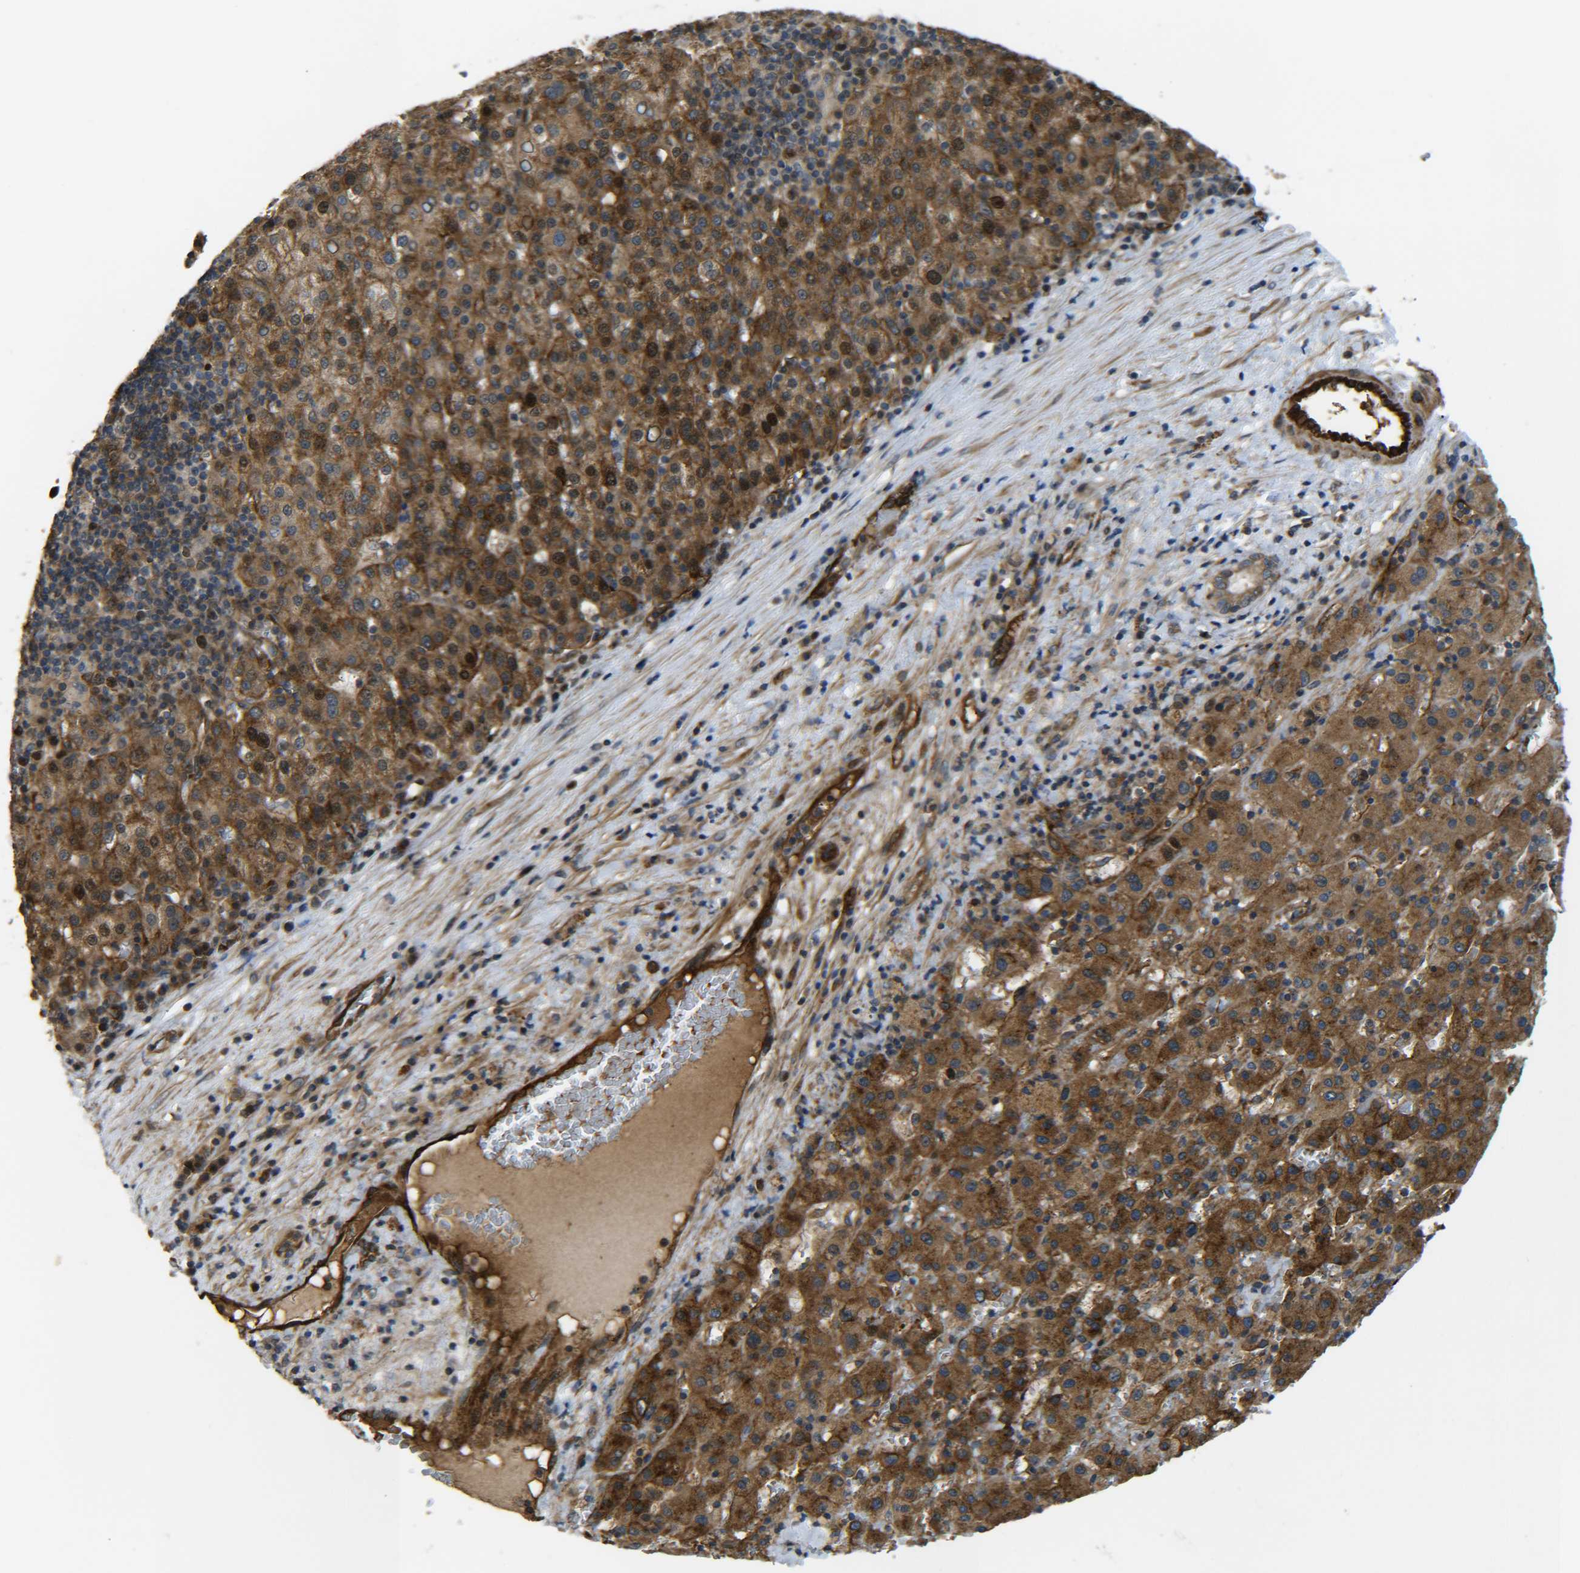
{"staining": {"intensity": "moderate", "quantity": ">75%", "location": "cytoplasmic/membranous,nuclear"}, "tissue": "liver cancer", "cell_type": "Tumor cells", "image_type": "cancer", "snomed": [{"axis": "morphology", "description": "Carcinoma, Hepatocellular, NOS"}, {"axis": "topography", "description": "Liver"}], "caption": "Immunohistochemical staining of human hepatocellular carcinoma (liver) reveals medium levels of moderate cytoplasmic/membranous and nuclear positivity in approximately >75% of tumor cells.", "gene": "ECE1", "patient": {"sex": "female", "age": 58}}